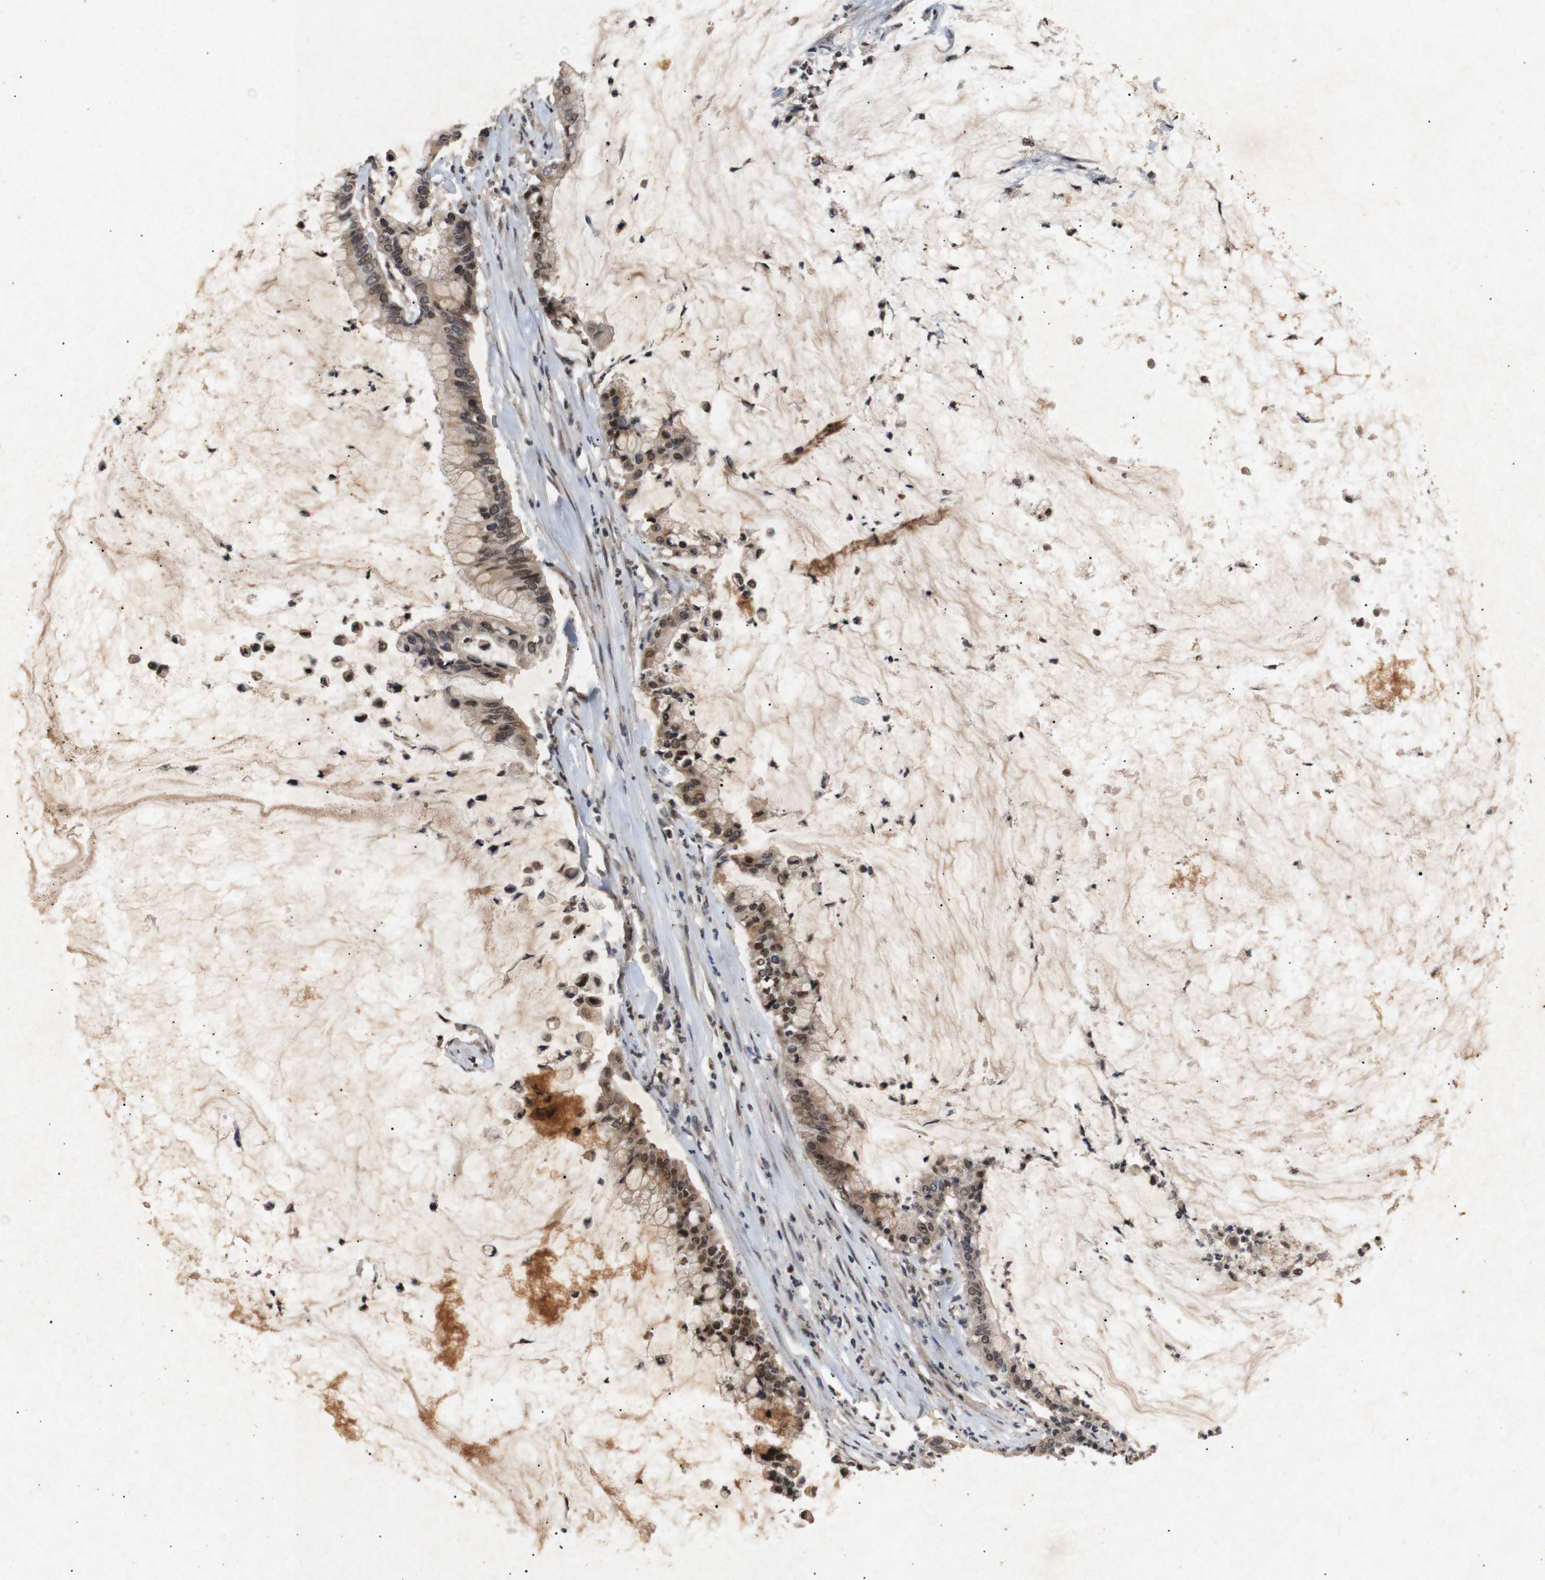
{"staining": {"intensity": "strong", "quantity": ">75%", "location": "nuclear"}, "tissue": "pancreatic cancer", "cell_type": "Tumor cells", "image_type": "cancer", "snomed": [{"axis": "morphology", "description": "Adenocarcinoma, NOS"}, {"axis": "topography", "description": "Pancreas"}], "caption": "Immunohistochemistry (IHC) of human pancreatic cancer (adenocarcinoma) shows high levels of strong nuclear positivity in approximately >75% of tumor cells. (Stains: DAB in brown, nuclei in blue, Microscopy: brightfield microscopy at high magnification).", "gene": "PARN", "patient": {"sex": "male", "age": 41}}